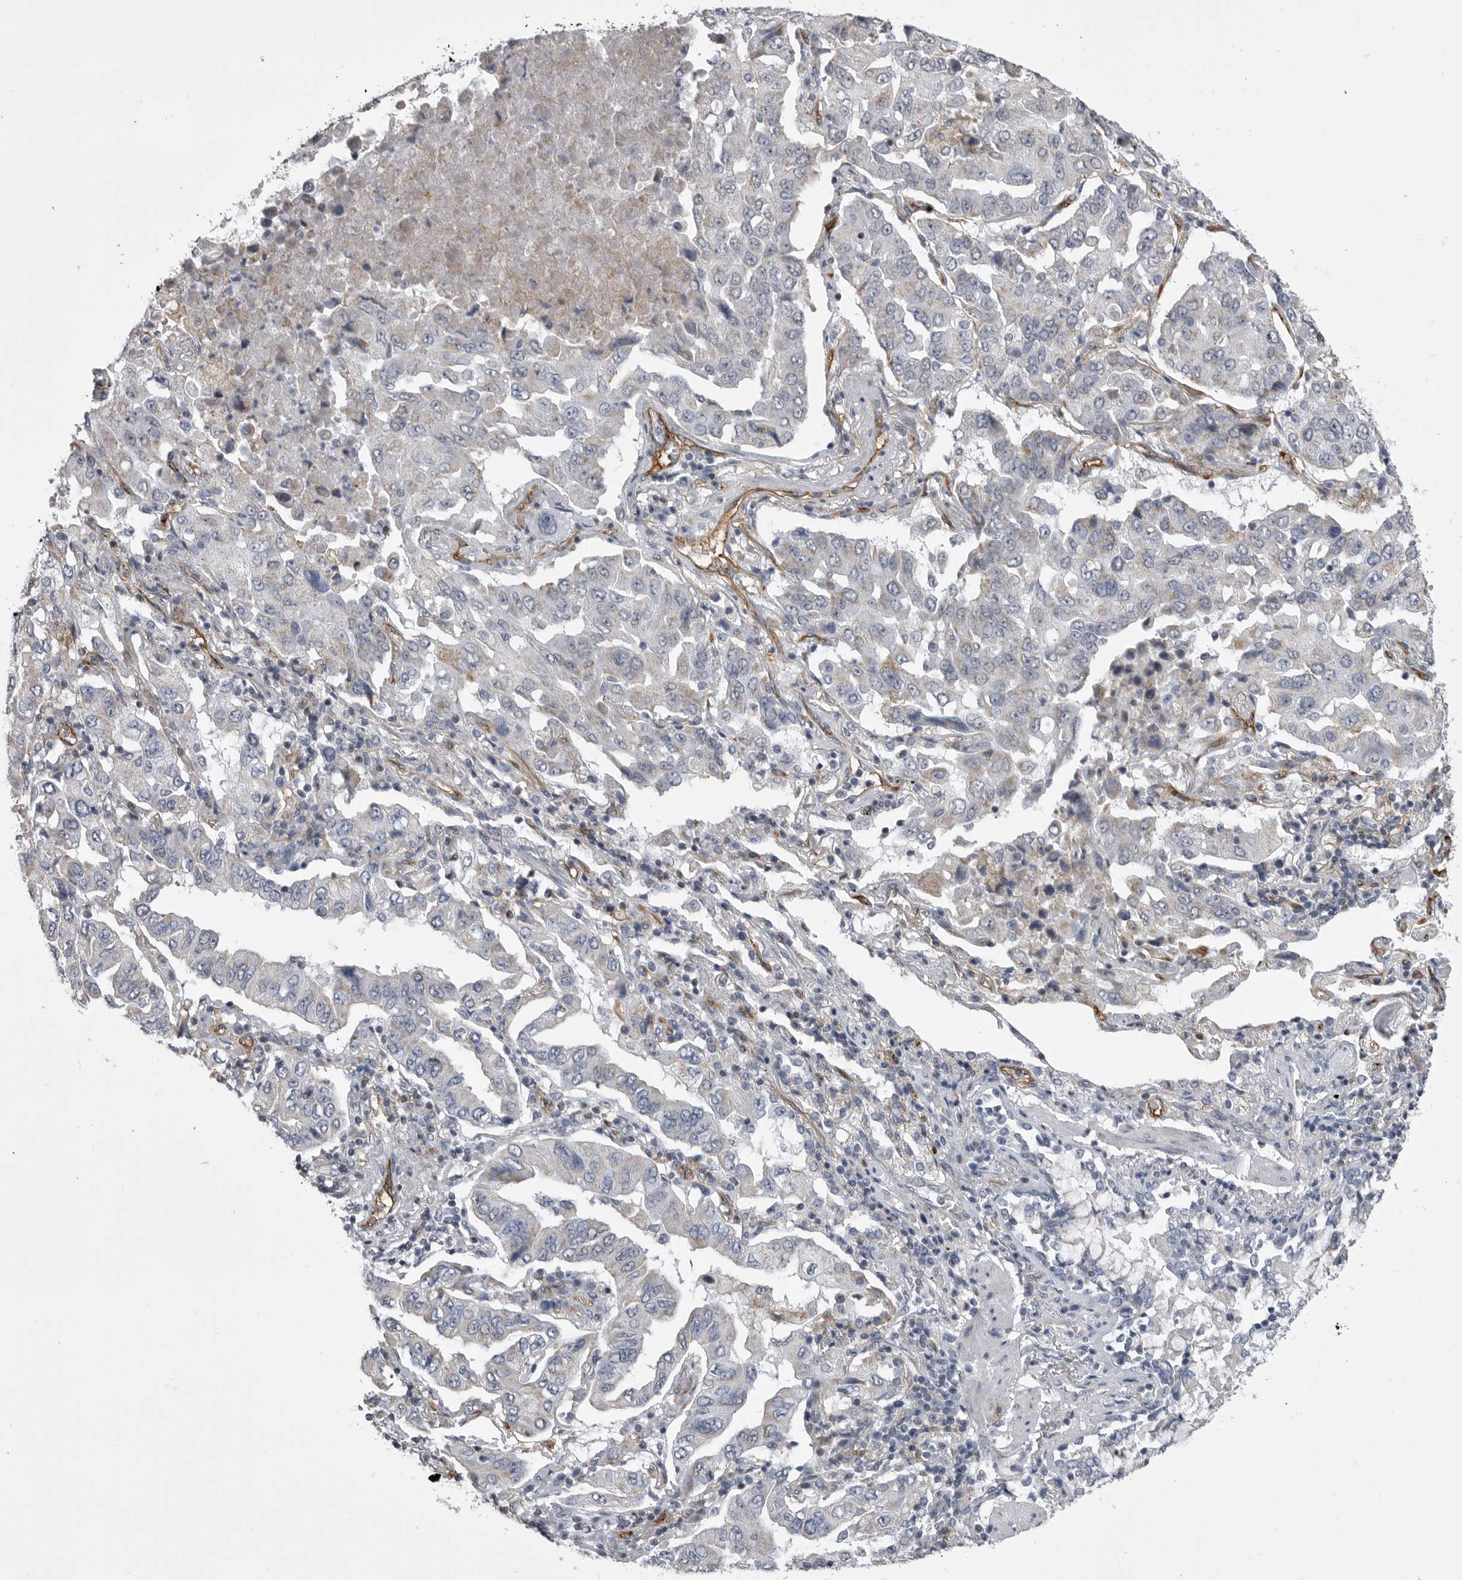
{"staining": {"intensity": "negative", "quantity": "none", "location": "none"}, "tissue": "lung cancer", "cell_type": "Tumor cells", "image_type": "cancer", "snomed": [{"axis": "morphology", "description": "Adenocarcinoma, NOS"}, {"axis": "topography", "description": "Lung"}], "caption": "A high-resolution histopathology image shows immunohistochemistry (IHC) staining of lung cancer, which reveals no significant positivity in tumor cells.", "gene": "OPLAH", "patient": {"sex": "female", "age": 65}}